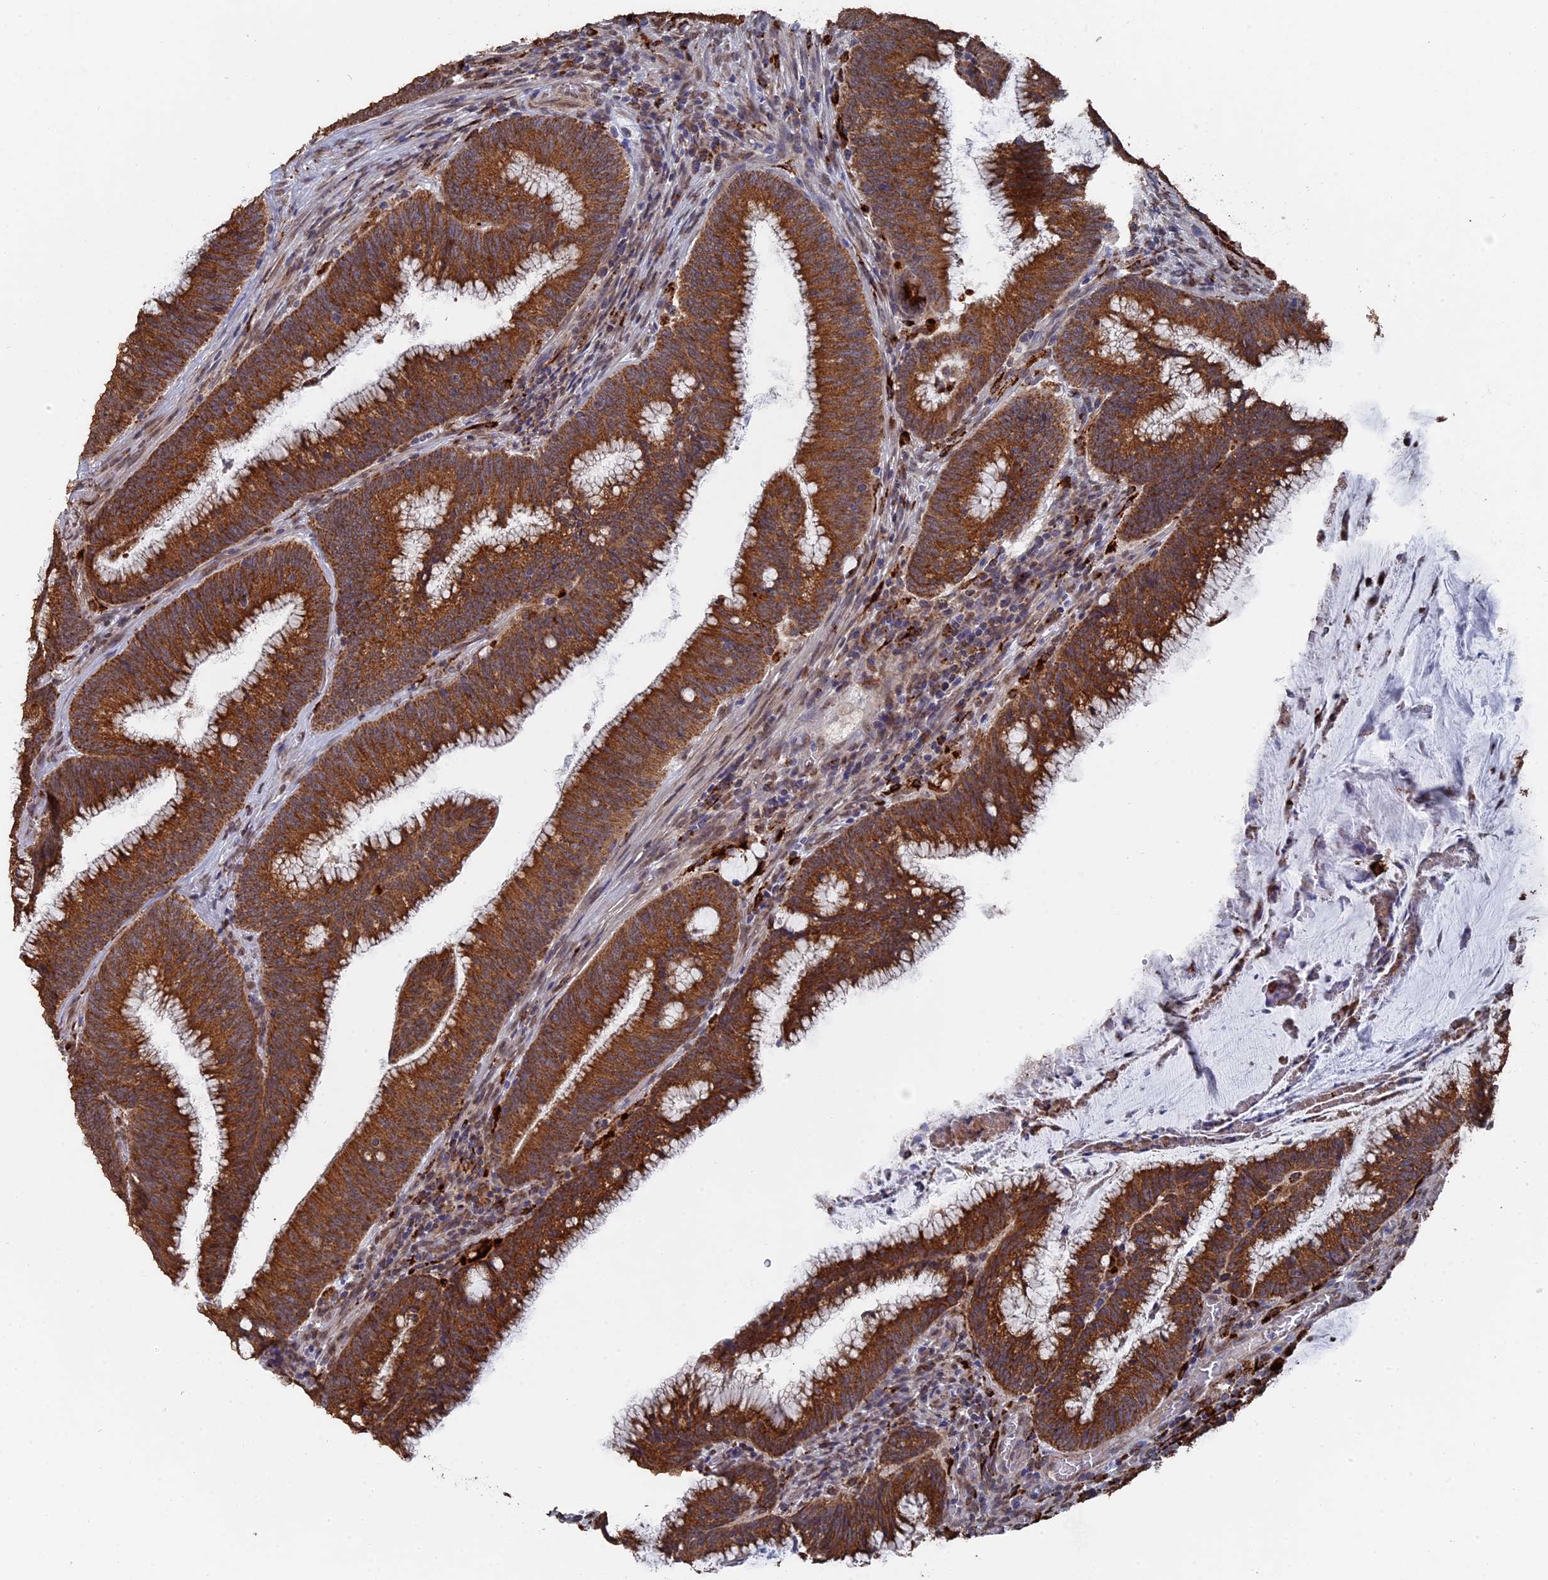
{"staining": {"intensity": "strong", "quantity": ">75%", "location": "cytoplasmic/membranous"}, "tissue": "colorectal cancer", "cell_type": "Tumor cells", "image_type": "cancer", "snomed": [{"axis": "morphology", "description": "Adenocarcinoma, NOS"}, {"axis": "topography", "description": "Rectum"}], "caption": "Protein staining of colorectal cancer tissue shows strong cytoplasmic/membranous expression in approximately >75% of tumor cells.", "gene": "SMG9", "patient": {"sex": "female", "age": 77}}